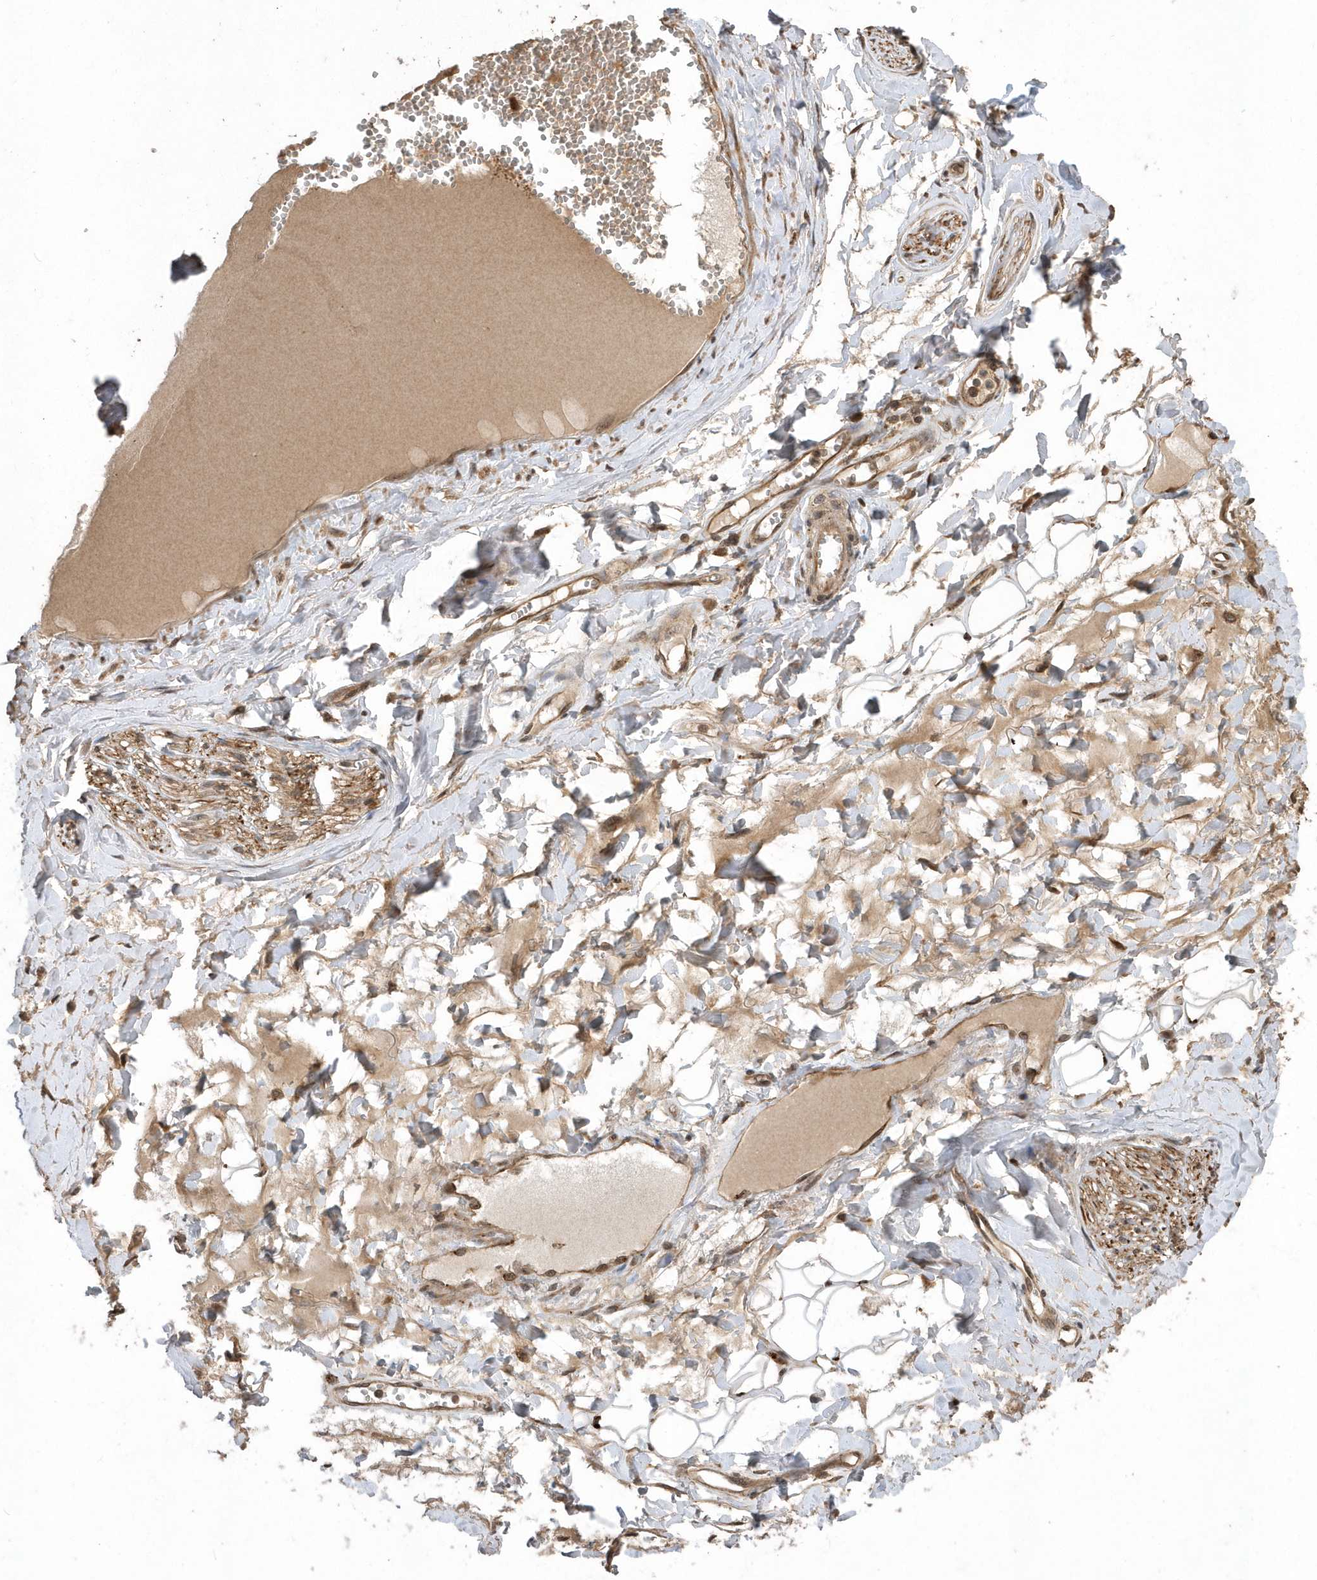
{"staining": {"intensity": "negative", "quantity": "none", "location": "none"}, "tissue": "adipose tissue", "cell_type": "Adipocytes", "image_type": "normal", "snomed": [{"axis": "morphology", "description": "Normal tissue, NOS"}, {"axis": "morphology", "description": "Inflammation, NOS"}, {"axis": "topography", "description": "Salivary gland"}, {"axis": "topography", "description": "Peripheral nerve tissue"}], "caption": "The immunohistochemistry (IHC) histopathology image has no significant positivity in adipocytes of adipose tissue. (DAB (3,3'-diaminobenzidine) immunohistochemistry (IHC) visualized using brightfield microscopy, high magnification).", "gene": "WASHC5", "patient": {"sex": "female", "age": 75}}